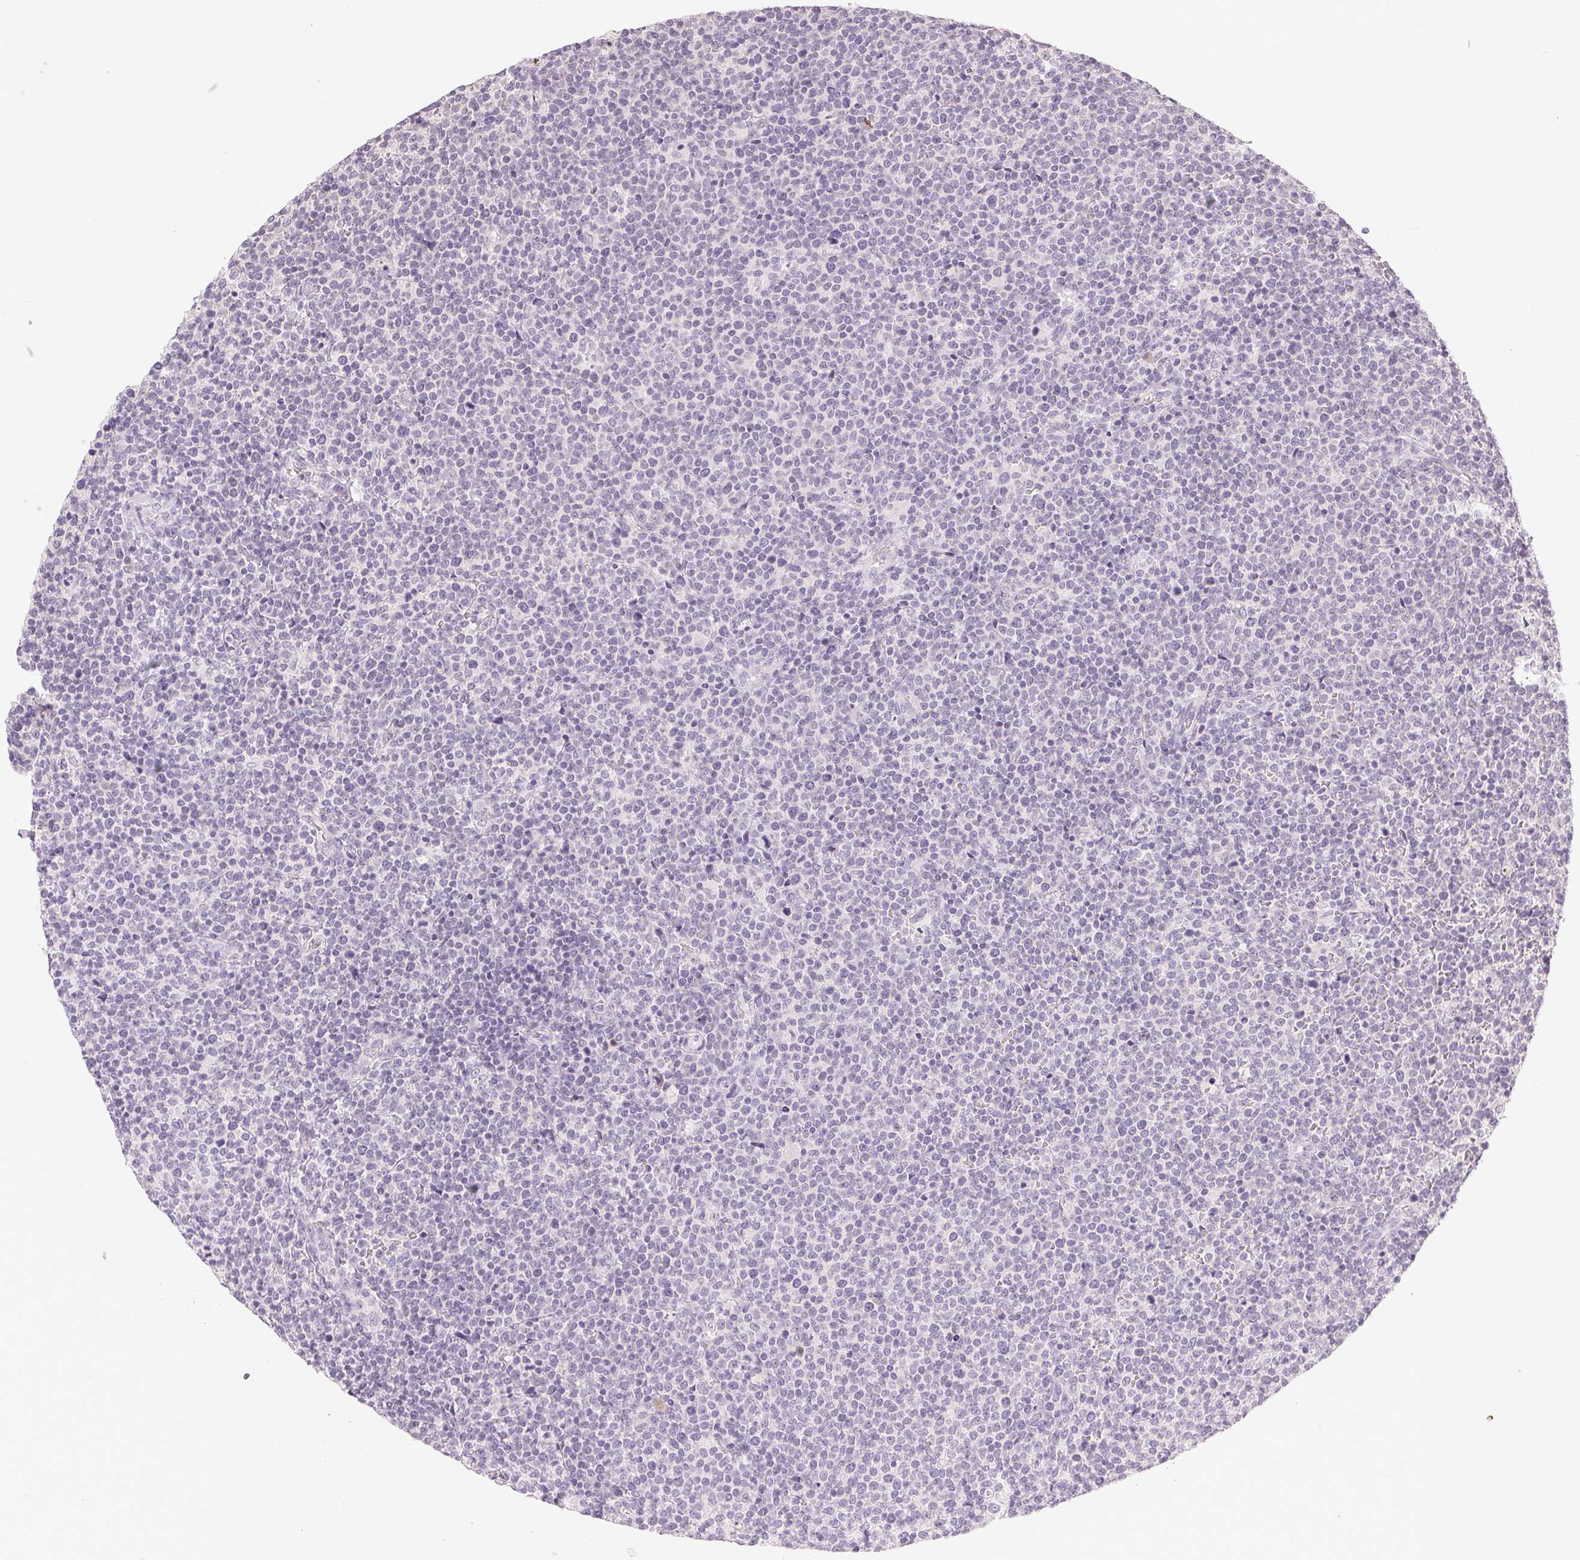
{"staining": {"intensity": "negative", "quantity": "none", "location": "none"}, "tissue": "lymphoma", "cell_type": "Tumor cells", "image_type": "cancer", "snomed": [{"axis": "morphology", "description": "Malignant lymphoma, non-Hodgkin's type, High grade"}, {"axis": "topography", "description": "Lymph node"}], "caption": "This is an immunohistochemistry photomicrograph of lymphoma. There is no positivity in tumor cells.", "gene": "SFTPD", "patient": {"sex": "male", "age": 61}}